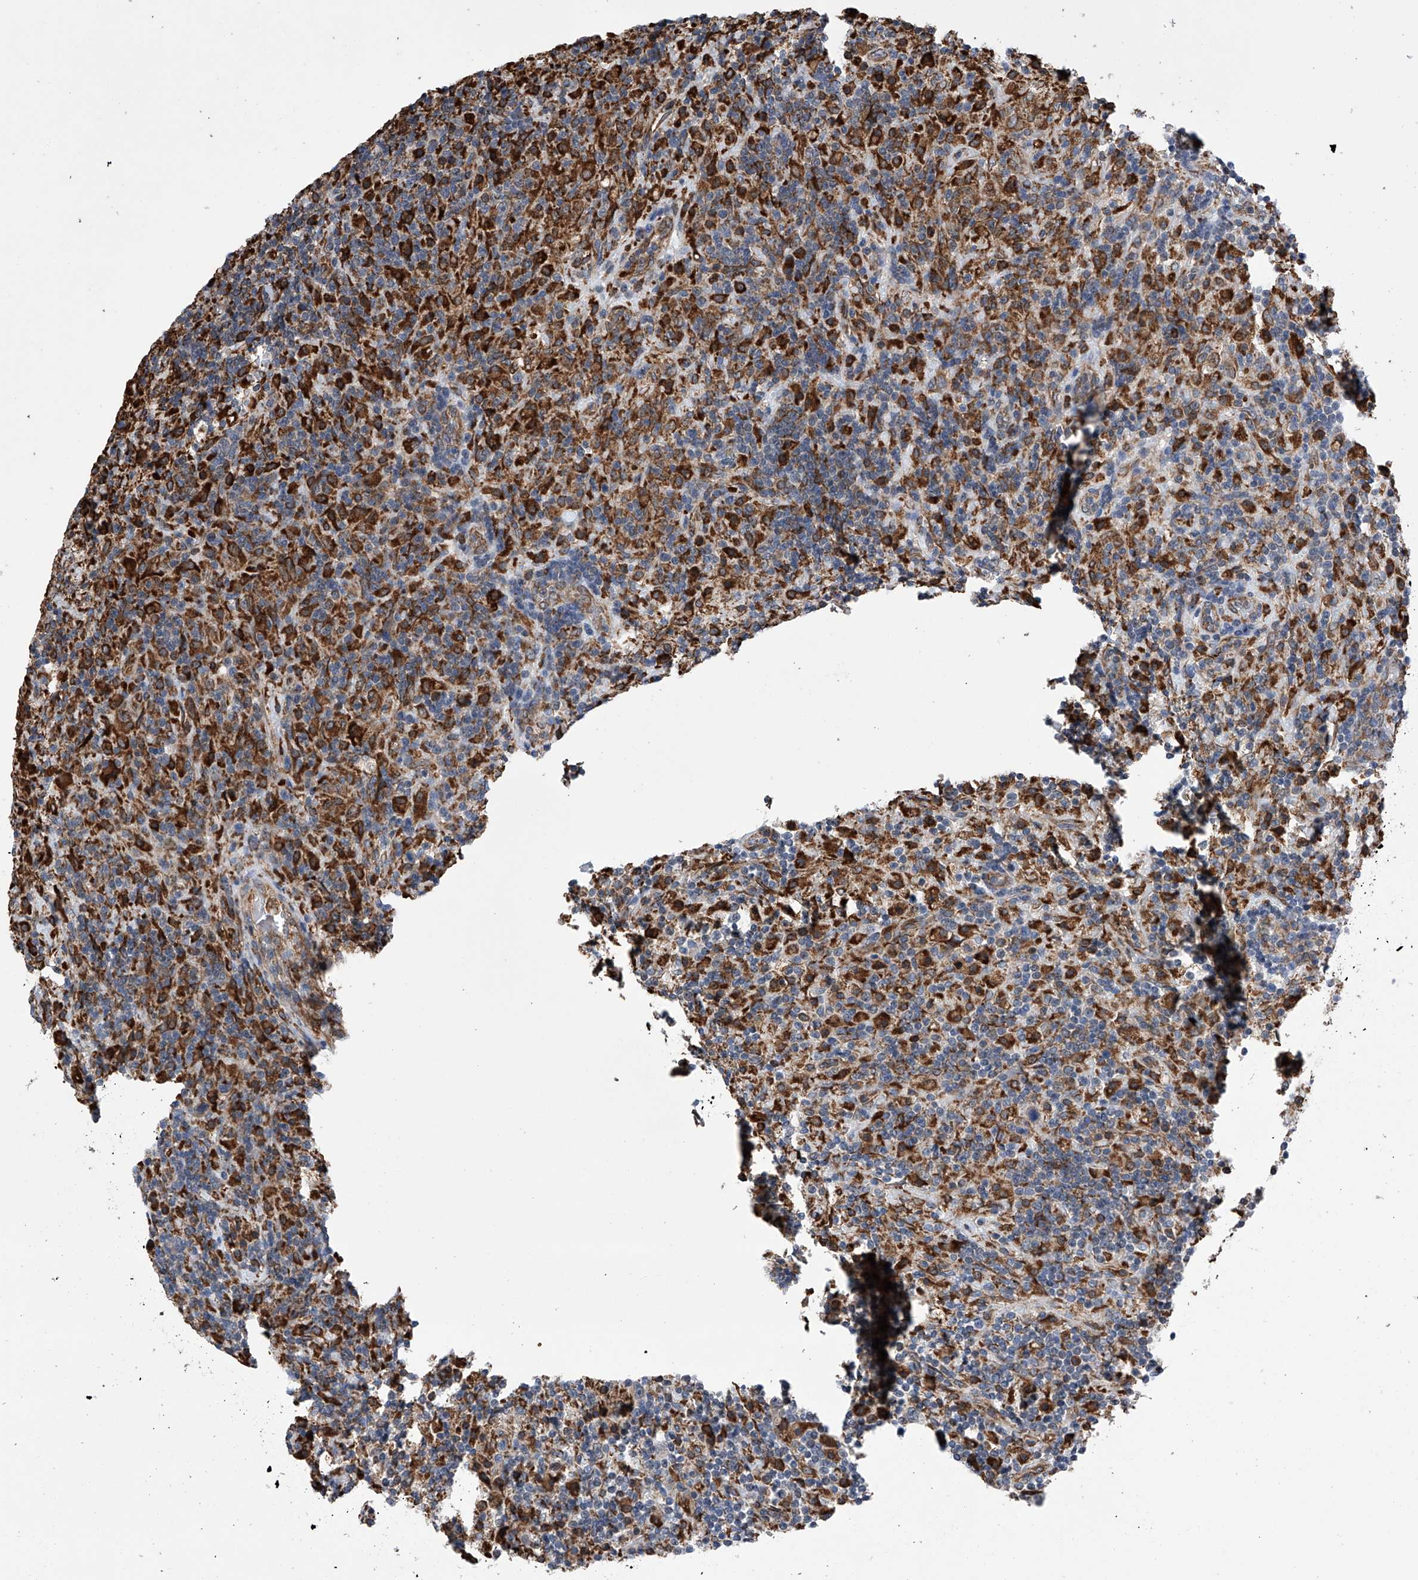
{"staining": {"intensity": "weak", "quantity": "<25%", "location": "cytoplasmic/membranous"}, "tissue": "lymphoma", "cell_type": "Tumor cells", "image_type": "cancer", "snomed": [{"axis": "morphology", "description": "Hodgkin's disease, NOS"}, {"axis": "topography", "description": "Lymph node"}], "caption": "Immunohistochemistry of human Hodgkin's disease exhibits no expression in tumor cells.", "gene": "DNAH8", "patient": {"sex": "male", "age": 70}}